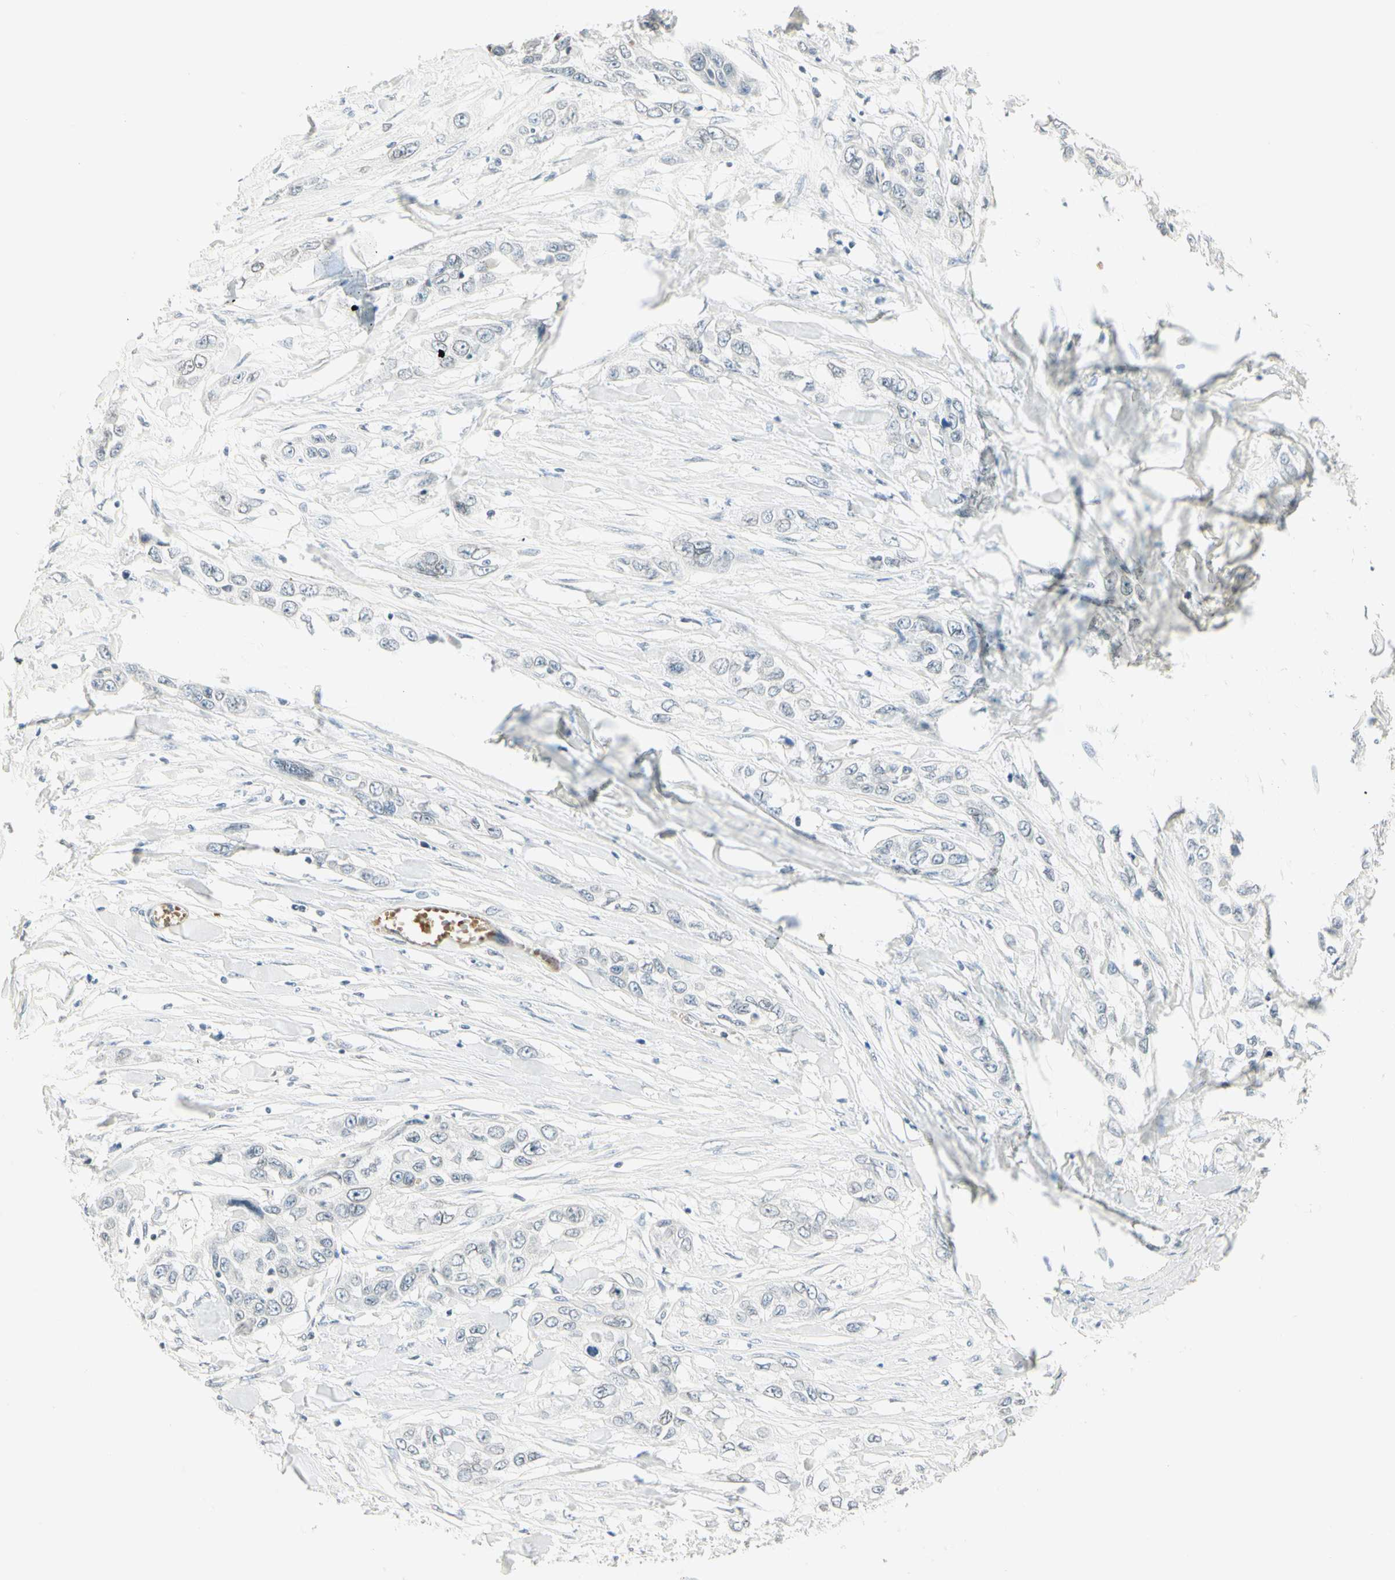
{"staining": {"intensity": "negative", "quantity": "none", "location": "none"}, "tissue": "pancreatic cancer", "cell_type": "Tumor cells", "image_type": "cancer", "snomed": [{"axis": "morphology", "description": "Adenocarcinoma, NOS"}, {"axis": "topography", "description": "Pancreas"}], "caption": "Immunohistochemistry (IHC) photomicrograph of neoplastic tissue: adenocarcinoma (pancreatic) stained with DAB shows no significant protein staining in tumor cells.", "gene": "BCAN", "patient": {"sex": "female", "age": 70}}